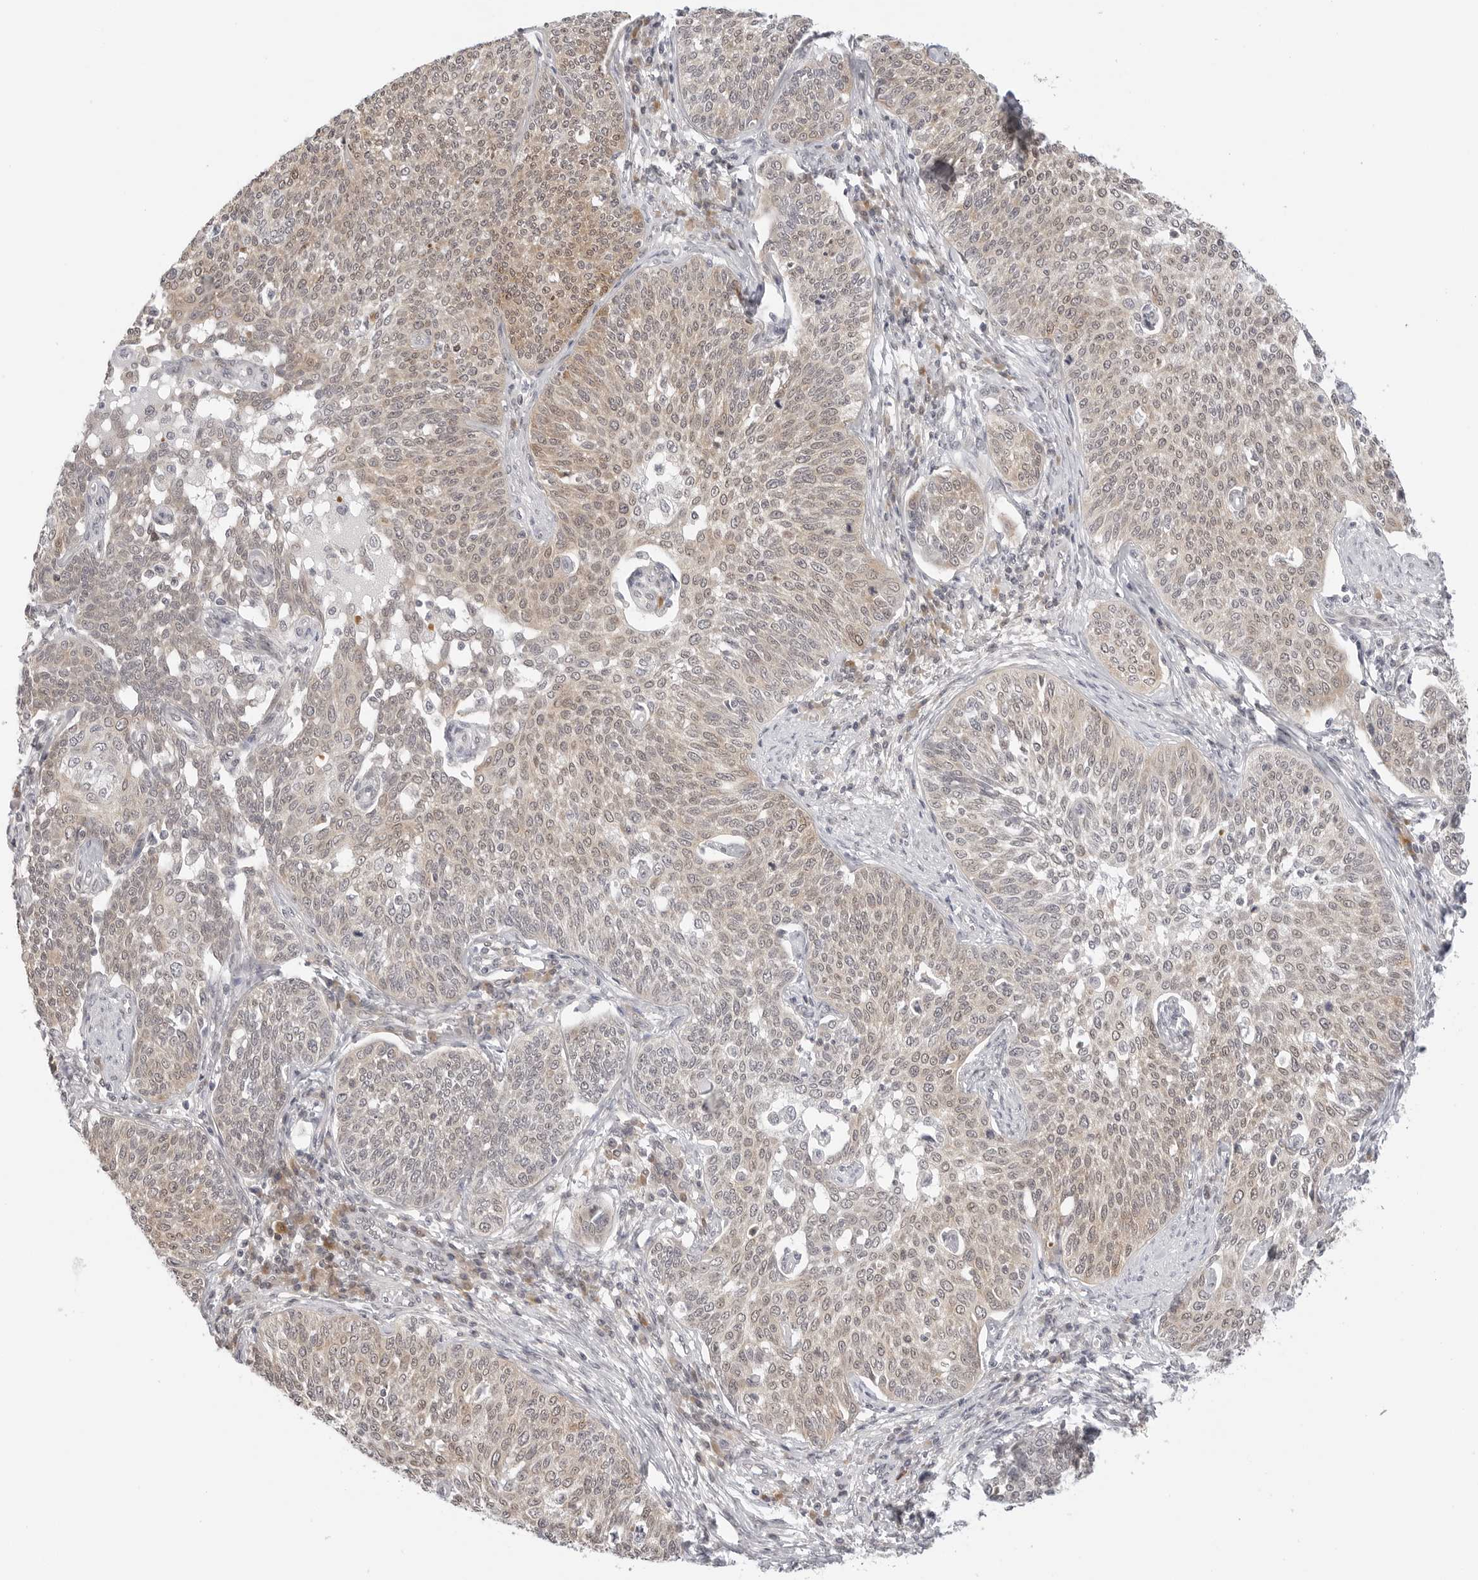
{"staining": {"intensity": "weak", "quantity": ">75%", "location": "cytoplasmic/membranous"}, "tissue": "cervical cancer", "cell_type": "Tumor cells", "image_type": "cancer", "snomed": [{"axis": "morphology", "description": "Squamous cell carcinoma, NOS"}, {"axis": "topography", "description": "Cervix"}], "caption": "Cervical squamous cell carcinoma stained with a protein marker displays weak staining in tumor cells.", "gene": "TCP1", "patient": {"sex": "female", "age": 34}}